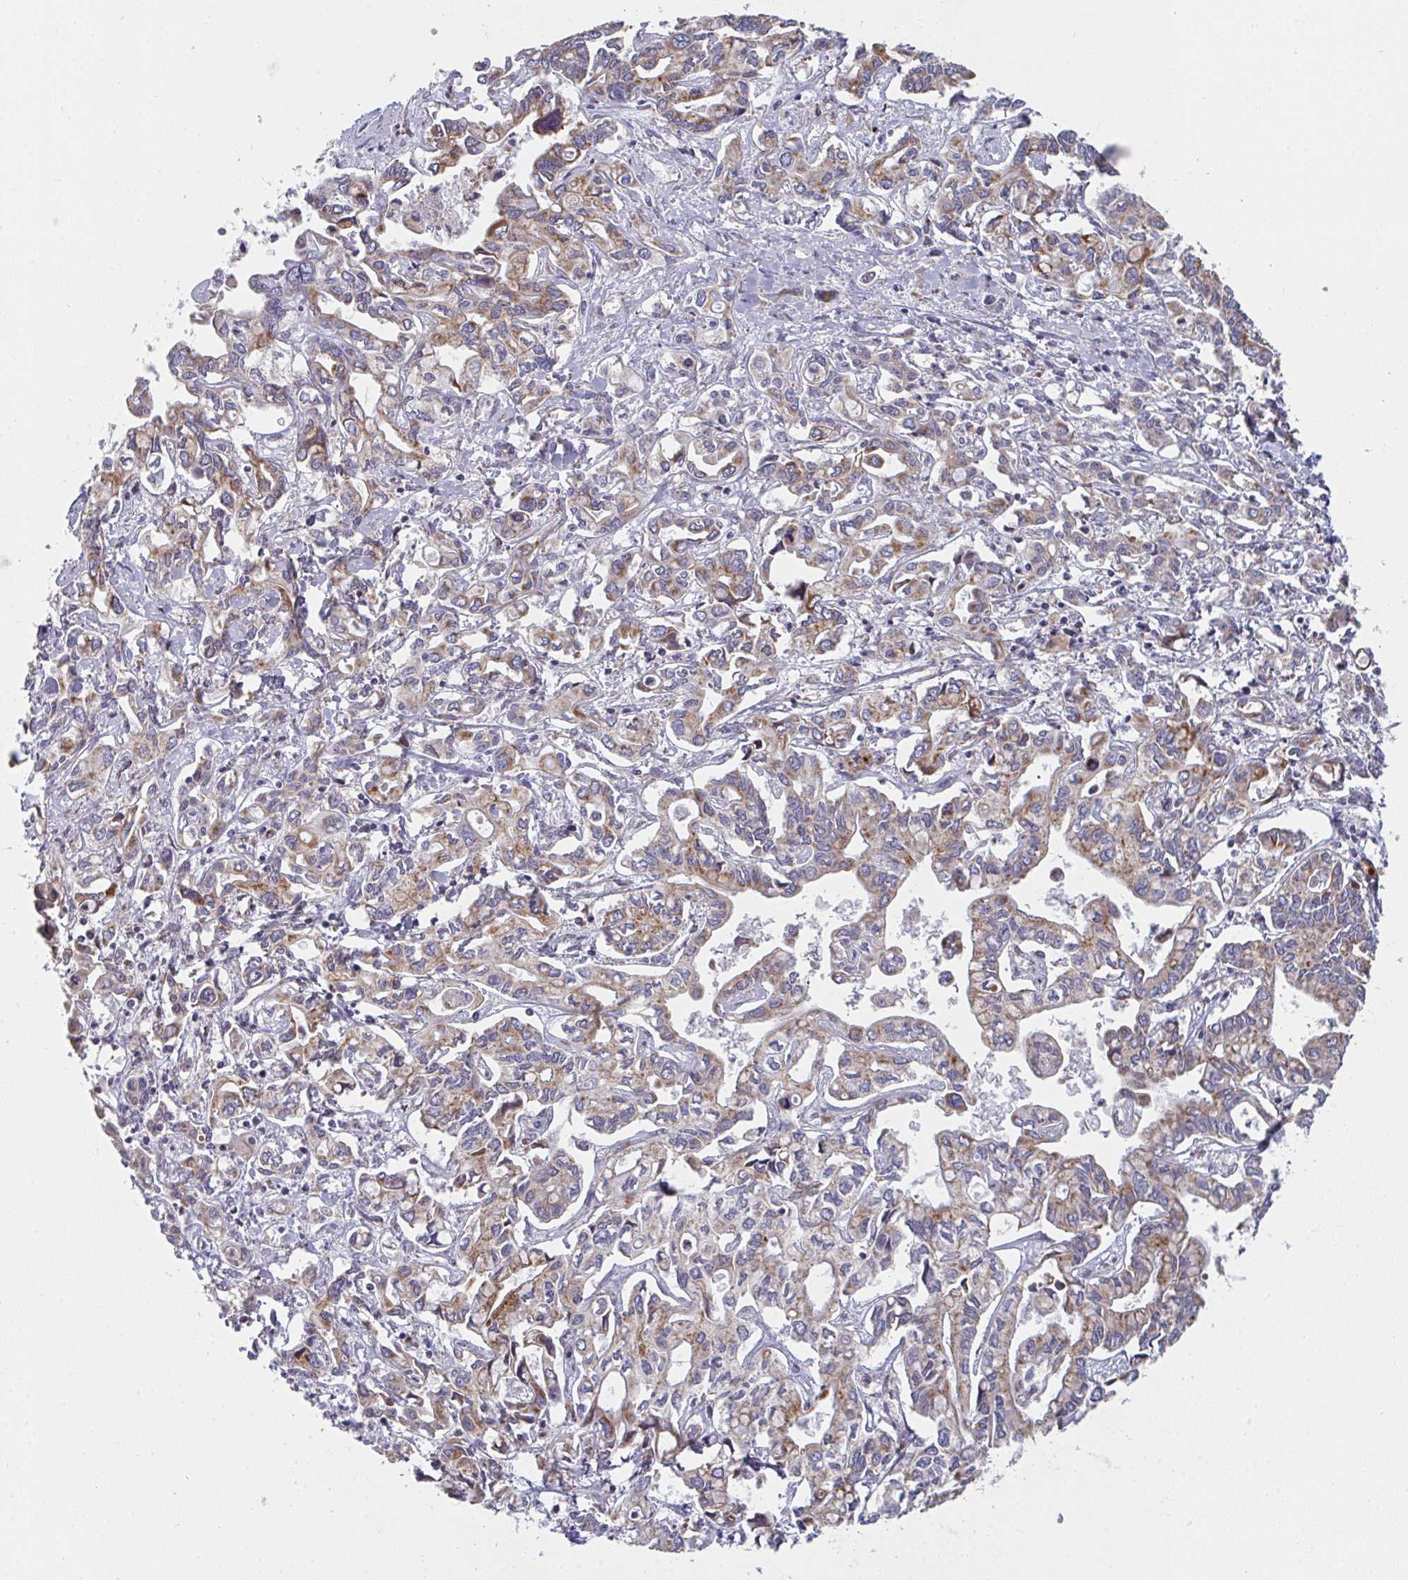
{"staining": {"intensity": "weak", "quantity": "25%-75%", "location": "cytoplasmic/membranous"}, "tissue": "liver cancer", "cell_type": "Tumor cells", "image_type": "cancer", "snomed": [{"axis": "morphology", "description": "Cholangiocarcinoma"}, {"axis": "topography", "description": "Liver"}], "caption": "Liver cancer (cholangiocarcinoma) stained for a protein exhibits weak cytoplasmic/membranous positivity in tumor cells.", "gene": "FAHD1", "patient": {"sex": "female", "age": 64}}